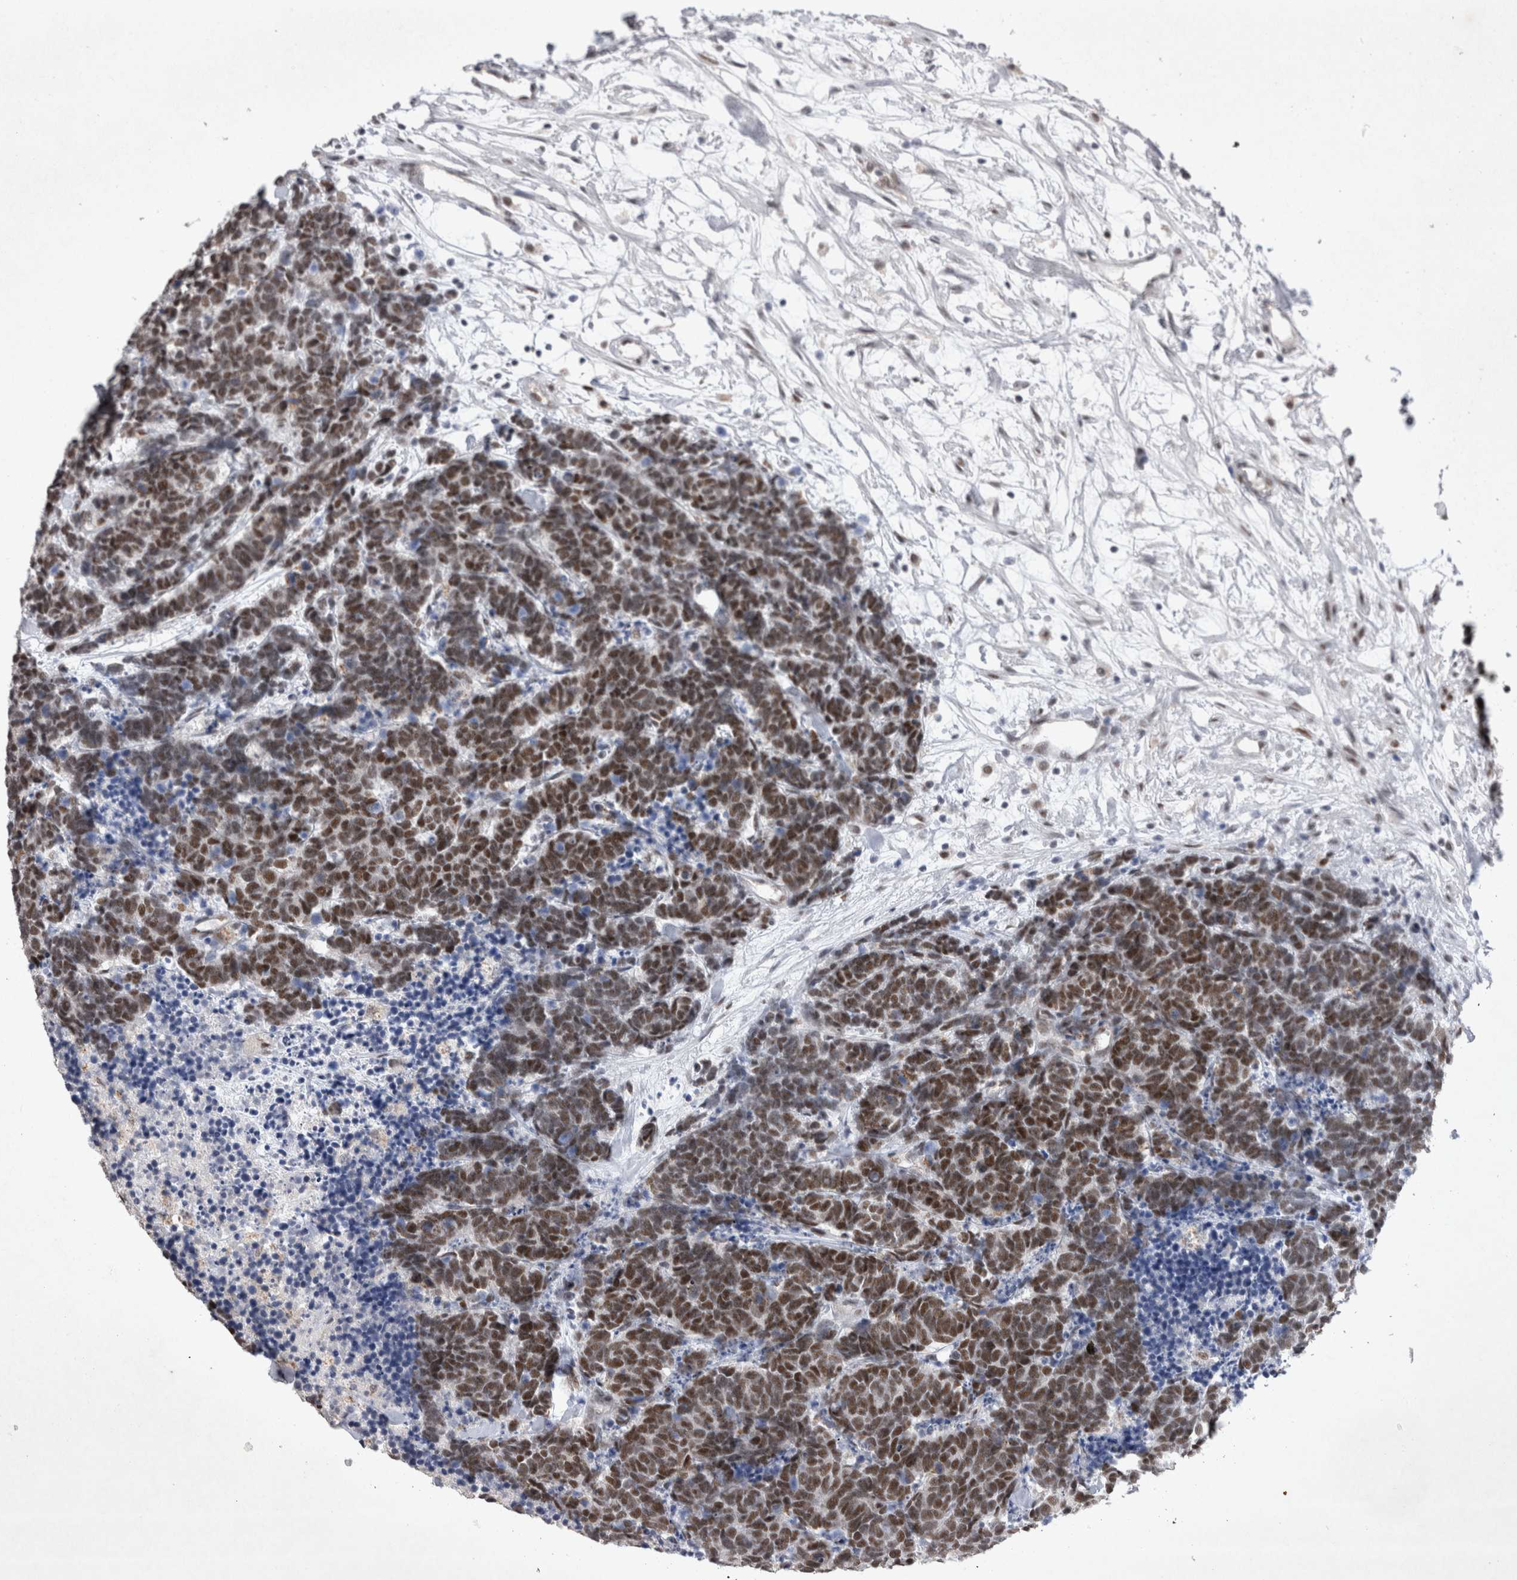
{"staining": {"intensity": "moderate", "quantity": ">75%", "location": "nuclear"}, "tissue": "carcinoid", "cell_type": "Tumor cells", "image_type": "cancer", "snomed": [{"axis": "morphology", "description": "Carcinoma, NOS"}, {"axis": "morphology", "description": "Carcinoid, malignant, NOS"}, {"axis": "topography", "description": "Urinary bladder"}], "caption": "Moderate nuclear staining is present in about >75% of tumor cells in malignant carcinoid.", "gene": "RBM6", "patient": {"sex": "male", "age": 57}}